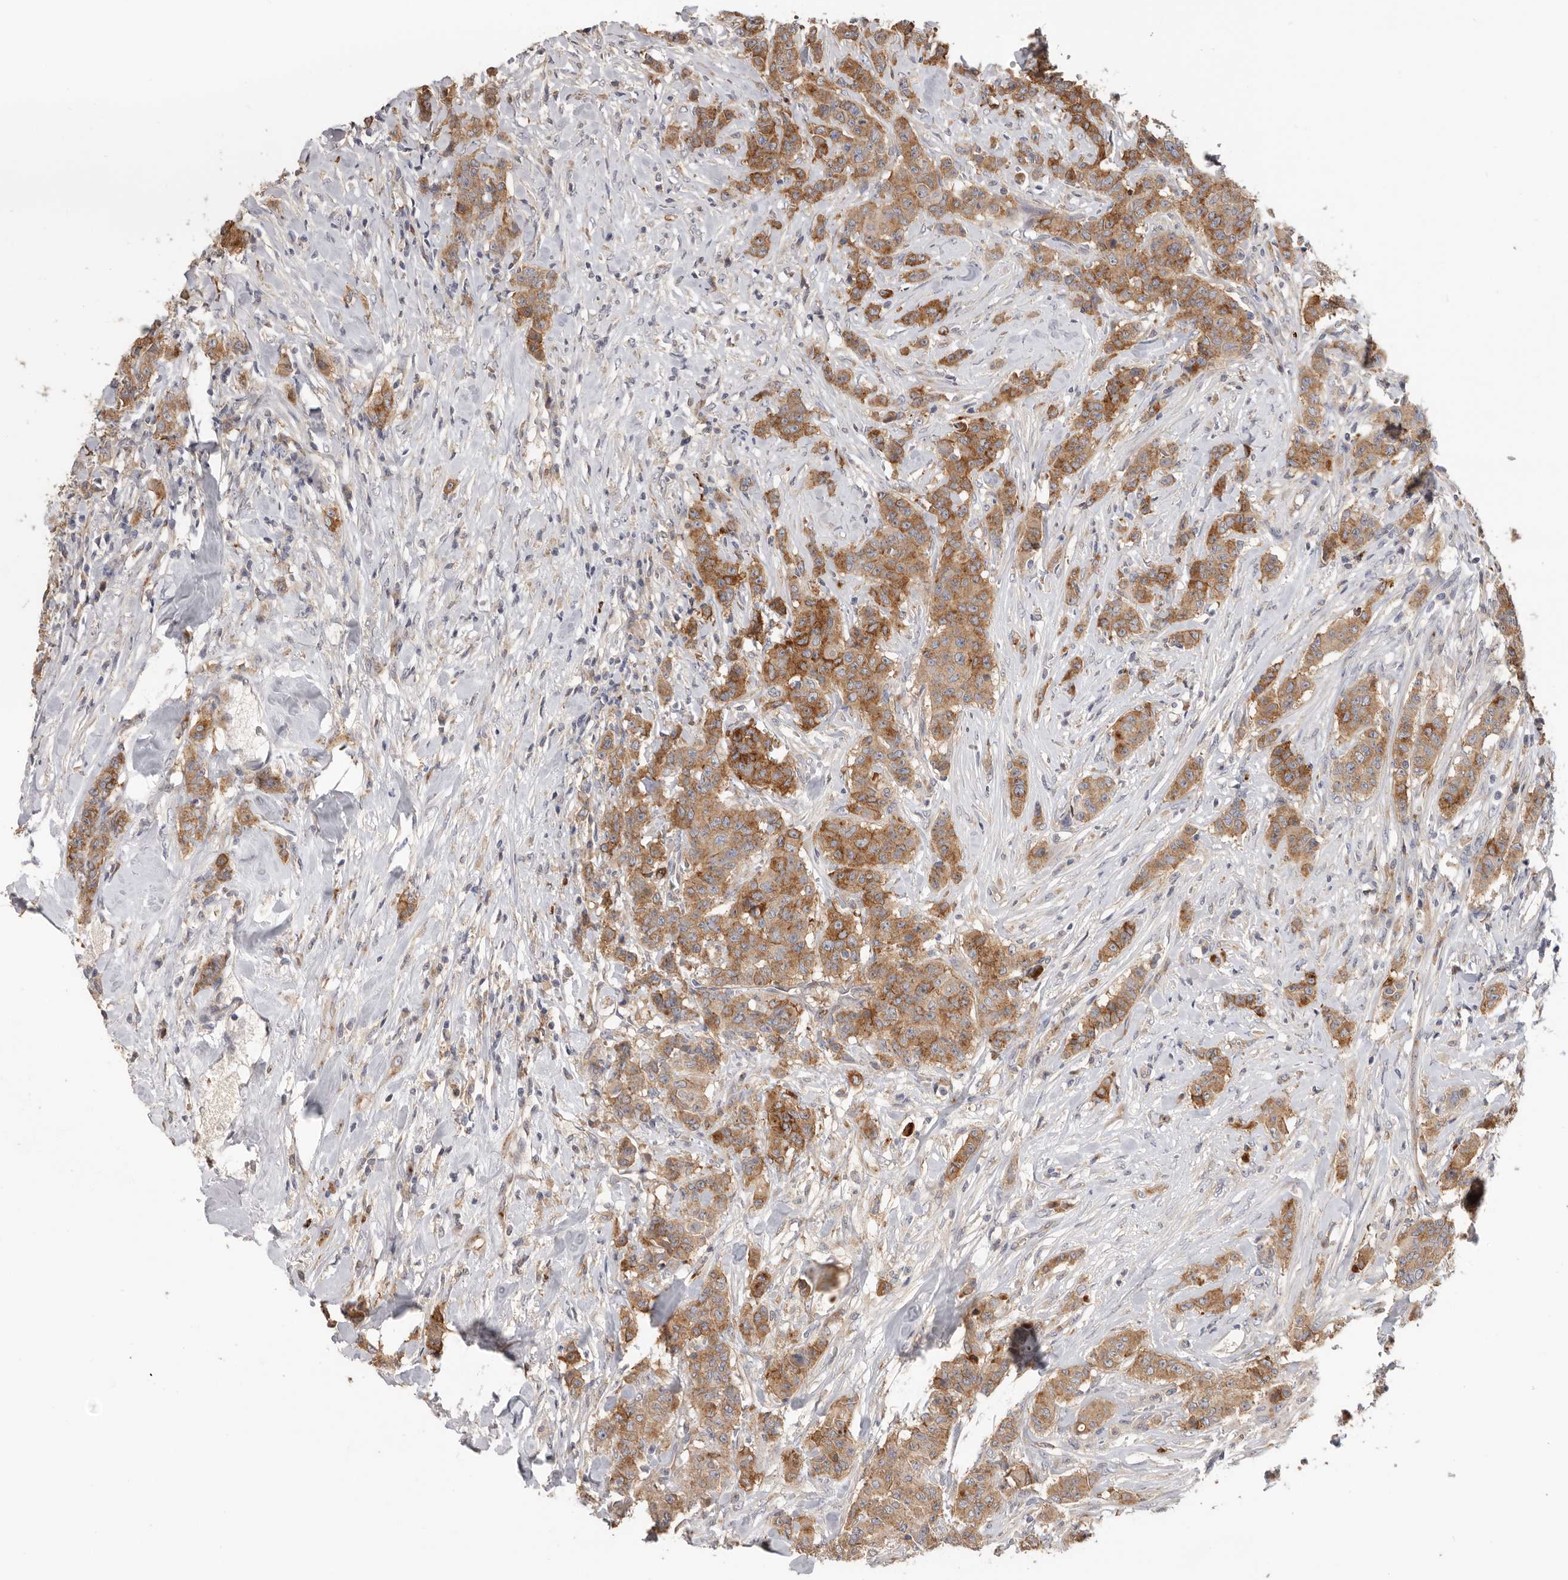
{"staining": {"intensity": "moderate", "quantity": ">75%", "location": "cytoplasmic/membranous"}, "tissue": "breast cancer", "cell_type": "Tumor cells", "image_type": "cancer", "snomed": [{"axis": "morphology", "description": "Duct carcinoma"}, {"axis": "topography", "description": "Breast"}], "caption": "Moderate cytoplasmic/membranous protein staining is seen in about >75% of tumor cells in breast cancer.", "gene": "TFRC", "patient": {"sex": "female", "age": 40}}